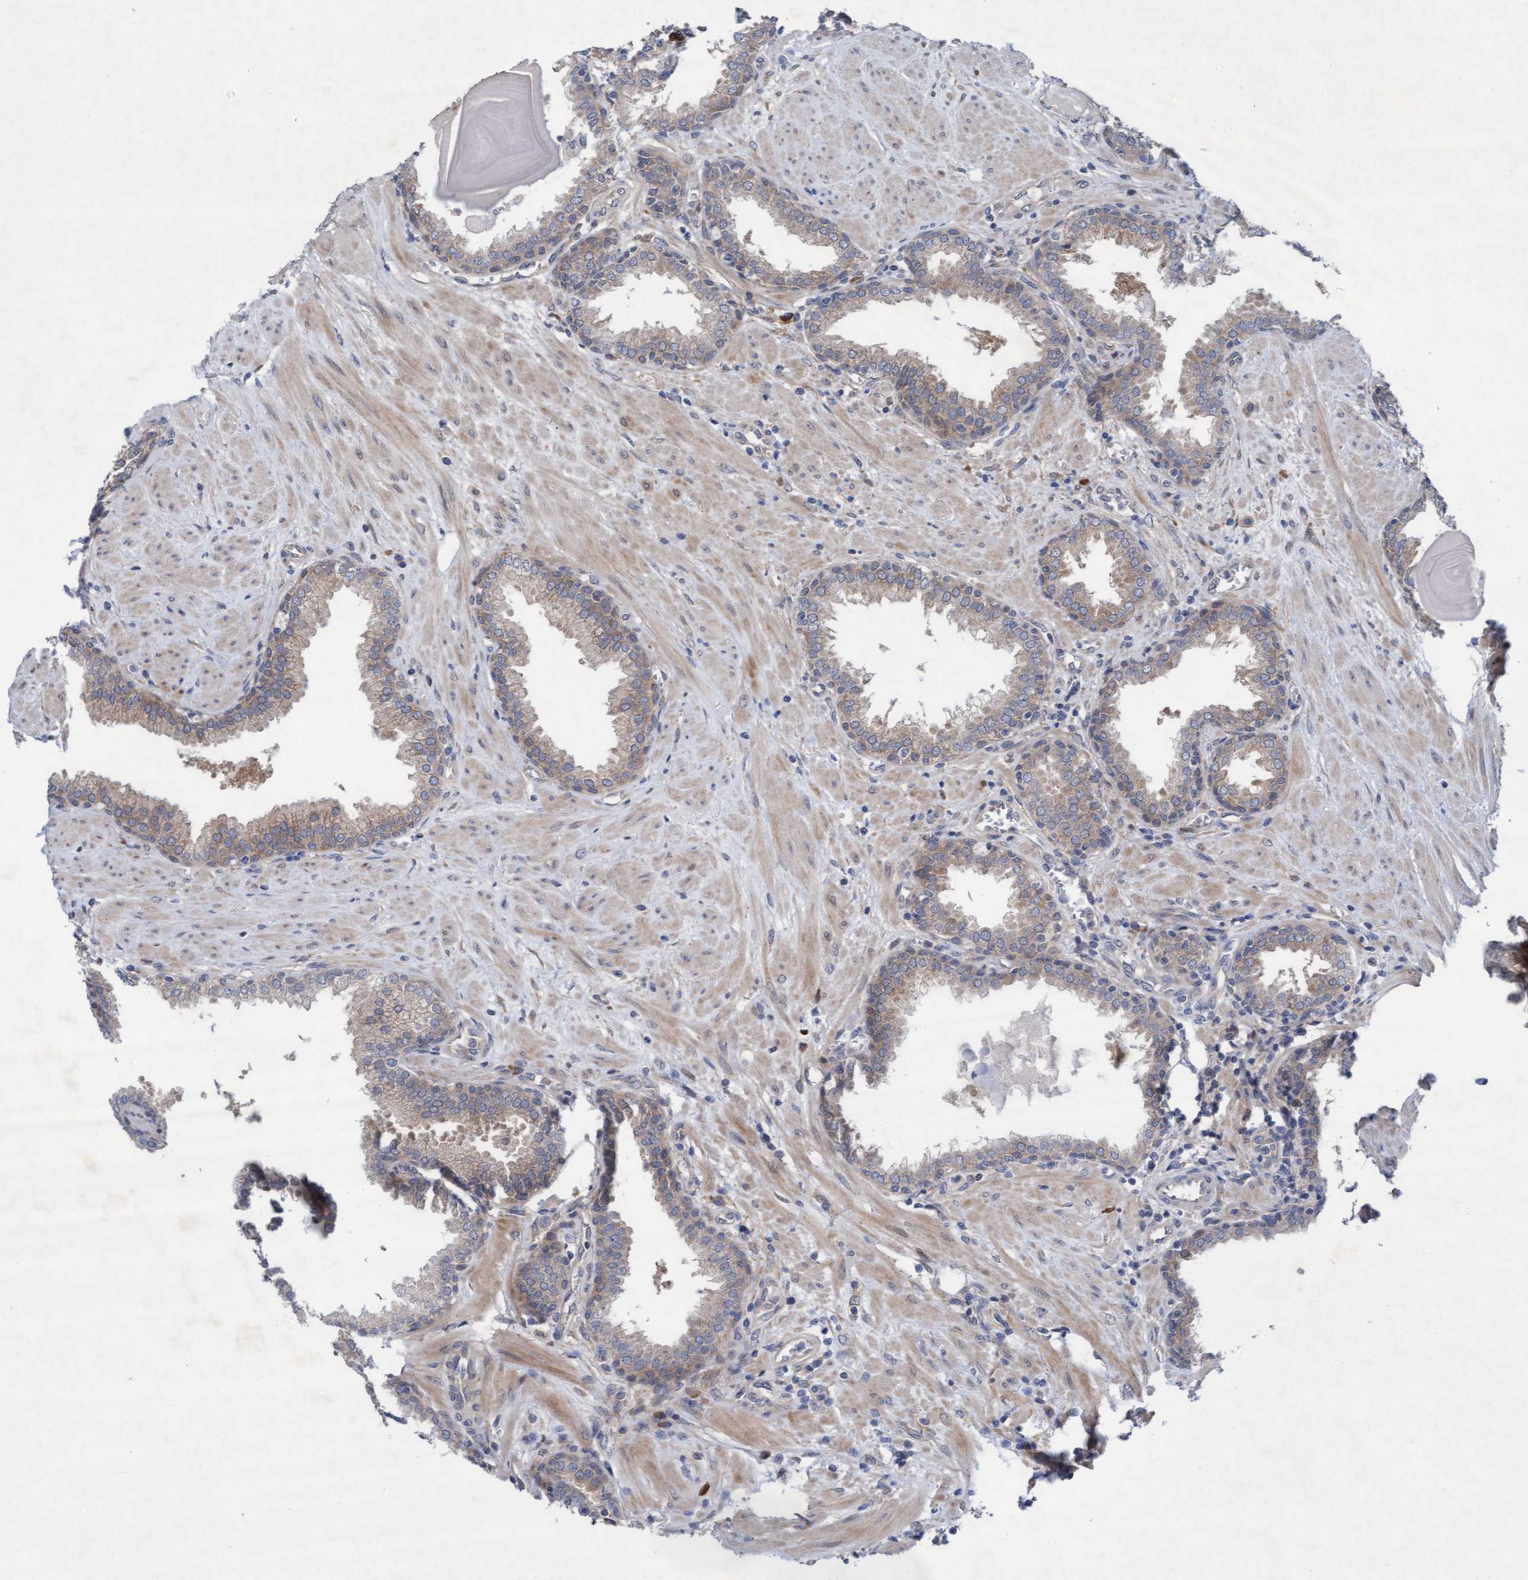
{"staining": {"intensity": "moderate", "quantity": "25%-75%", "location": "cytoplasmic/membranous"}, "tissue": "prostate", "cell_type": "Glandular cells", "image_type": "normal", "snomed": [{"axis": "morphology", "description": "Normal tissue, NOS"}, {"axis": "topography", "description": "Prostate"}], "caption": "Normal prostate displays moderate cytoplasmic/membranous positivity in about 25%-75% of glandular cells, visualized by immunohistochemistry.", "gene": "PLCD1", "patient": {"sex": "male", "age": 51}}